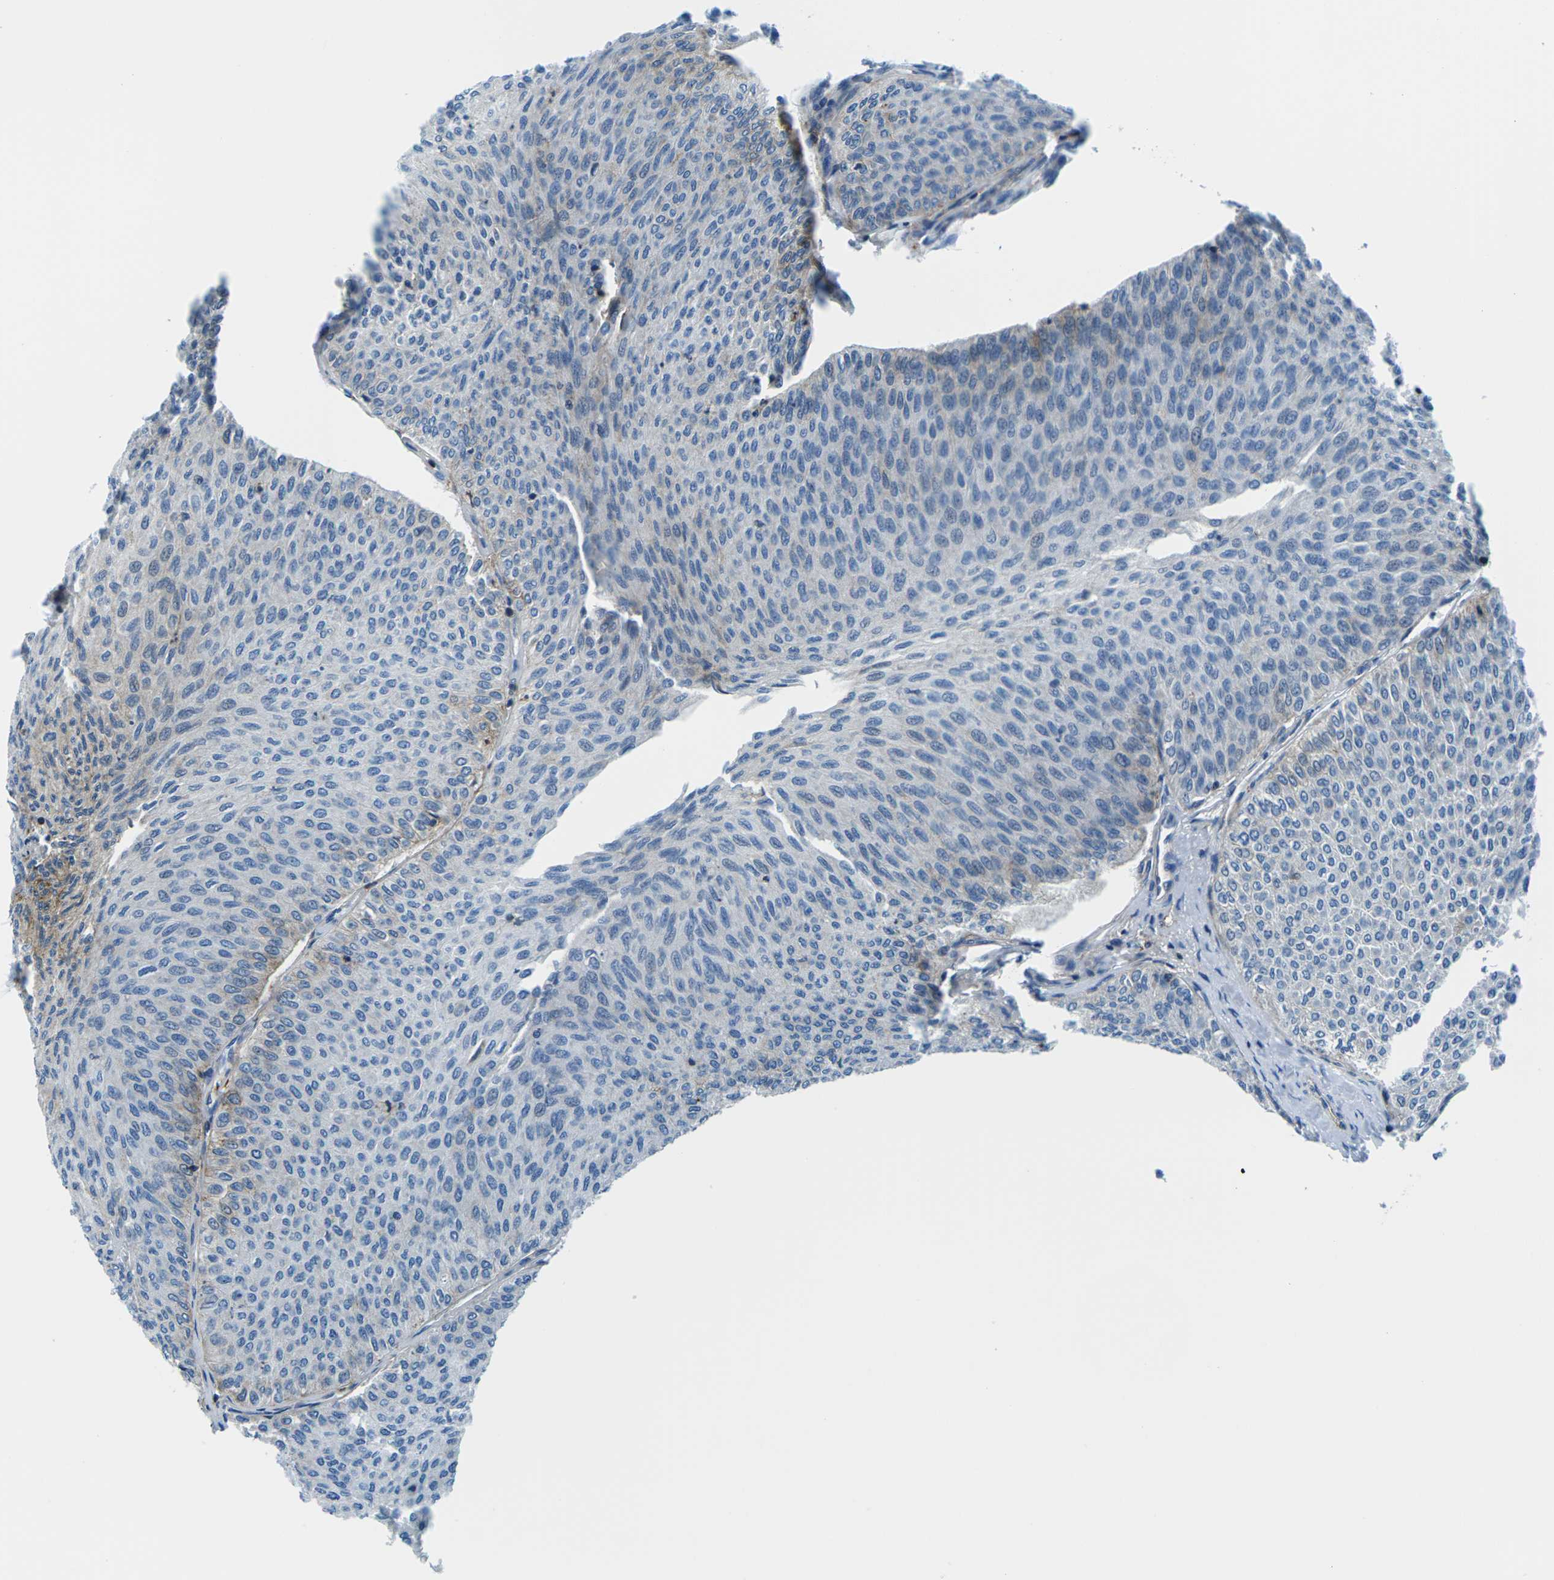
{"staining": {"intensity": "negative", "quantity": "none", "location": "none"}, "tissue": "urothelial cancer", "cell_type": "Tumor cells", "image_type": "cancer", "snomed": [{"axis": "morphology", "description": "Urothelial carcinoma, Low grade"}, {"axis": "topography", "description": "Urinary bladder"}], "caption": "Immunohistochemical staining of human urothelial cancer shows no significant staining in tumor cells.", "gene": "SOCS4", "patient": {"sex": "male", "age": 78}}